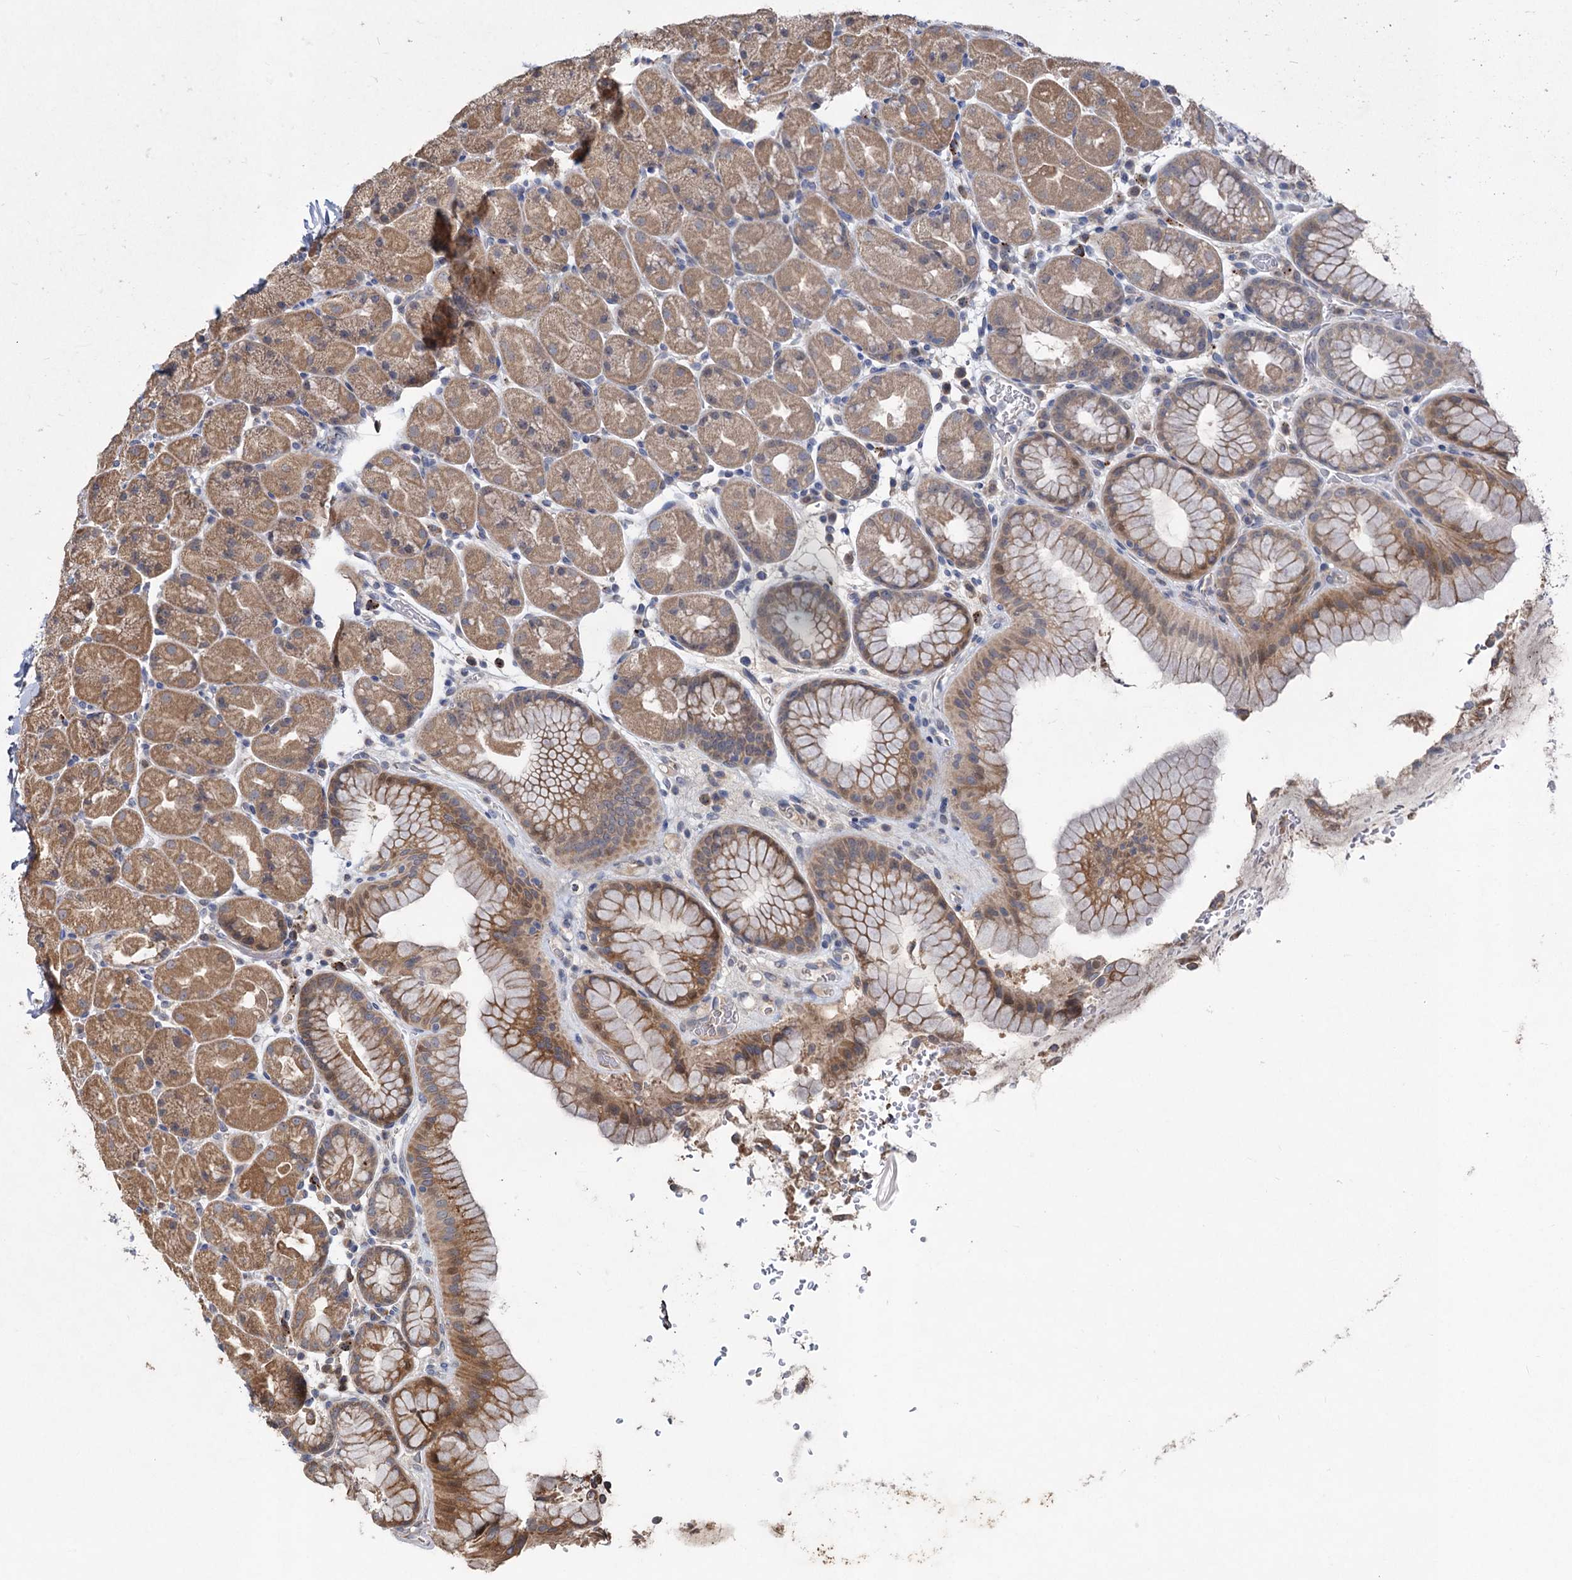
{"staining": {"intensity": "moderate", "quantity": ">75%", "location": "cytoplasmic/membranous"}, "tissue": "stomach", "cell_type": "Glandular cells", "image_type": "normal", "snomed": [{"axis": "morphology", "description": "Normal tissue, NOS"}, {"axis": "topography", "description": "Stomach, upper"}, {"axis": "topography", "description": "Stomach, lower"}], "caption": "A photomicrograph of human stomach stained for a protein demonstrates moderate cytoplasmic/membranous brown staining in glandular cells.", "gene": "OTUB1", "patient": {"sex": "male", "age": 67}}